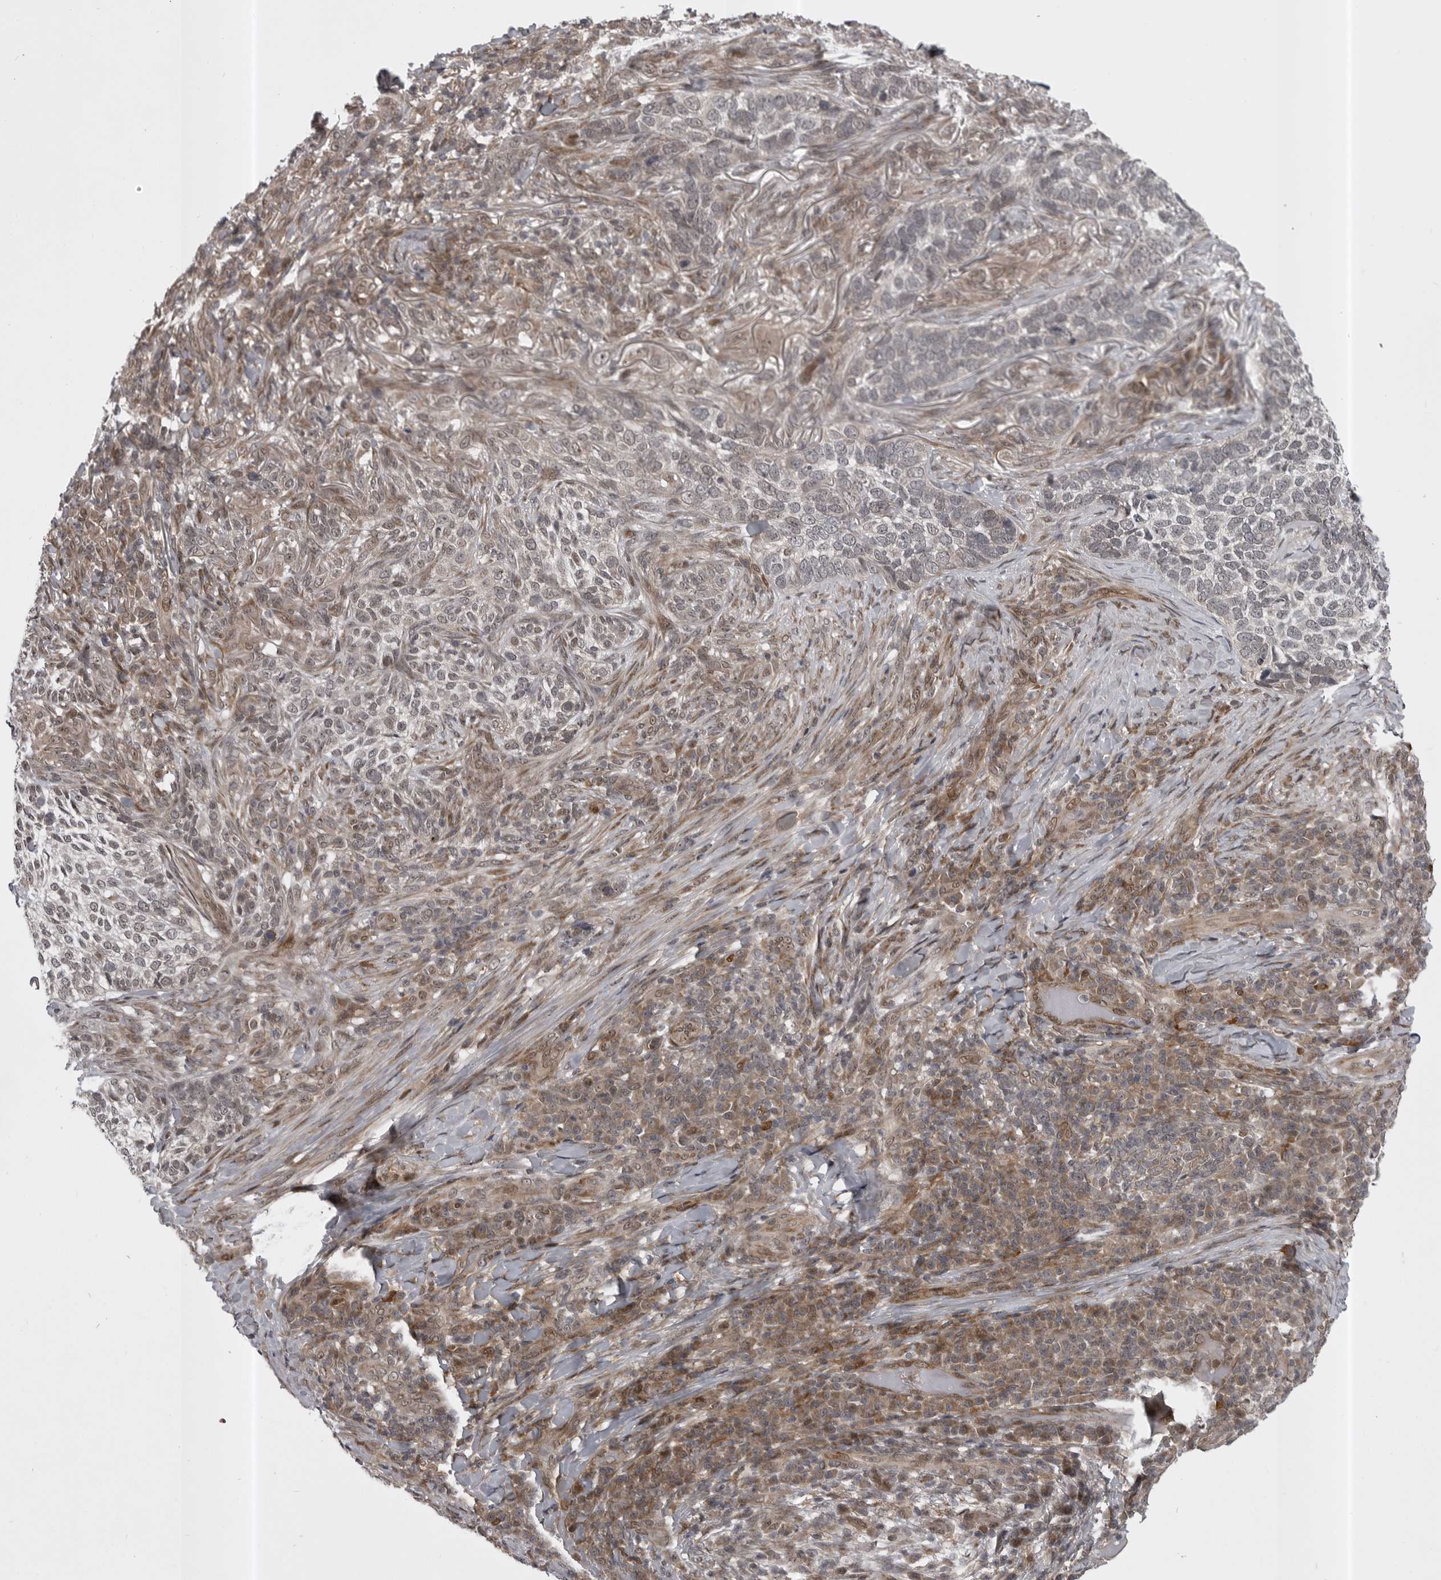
{"staining": {"intensity": "moderate", "quantity": "<25%", "location": "cytoplasmic/membranous"}, "tissue": "skin cancer", "cell_type": "Tumor cells", "image_type": "cancer", "snomed": [{"axis": "morphology", "description": "Basal cell carcinoma"}, {"axis": "topography", "description": "Skin"}], "caption": "A low amount of moderate cytoplasmic/membranous positivity is appreciated in about <25% of tumor cells in skin cancer tissue. The protein is stained brown, and the nuclei are stained in blue (DAB IHC with brightfield microscopy, high magnification).", "gene": "SNX16", "patient": {"sex": "female", "age": 64}}